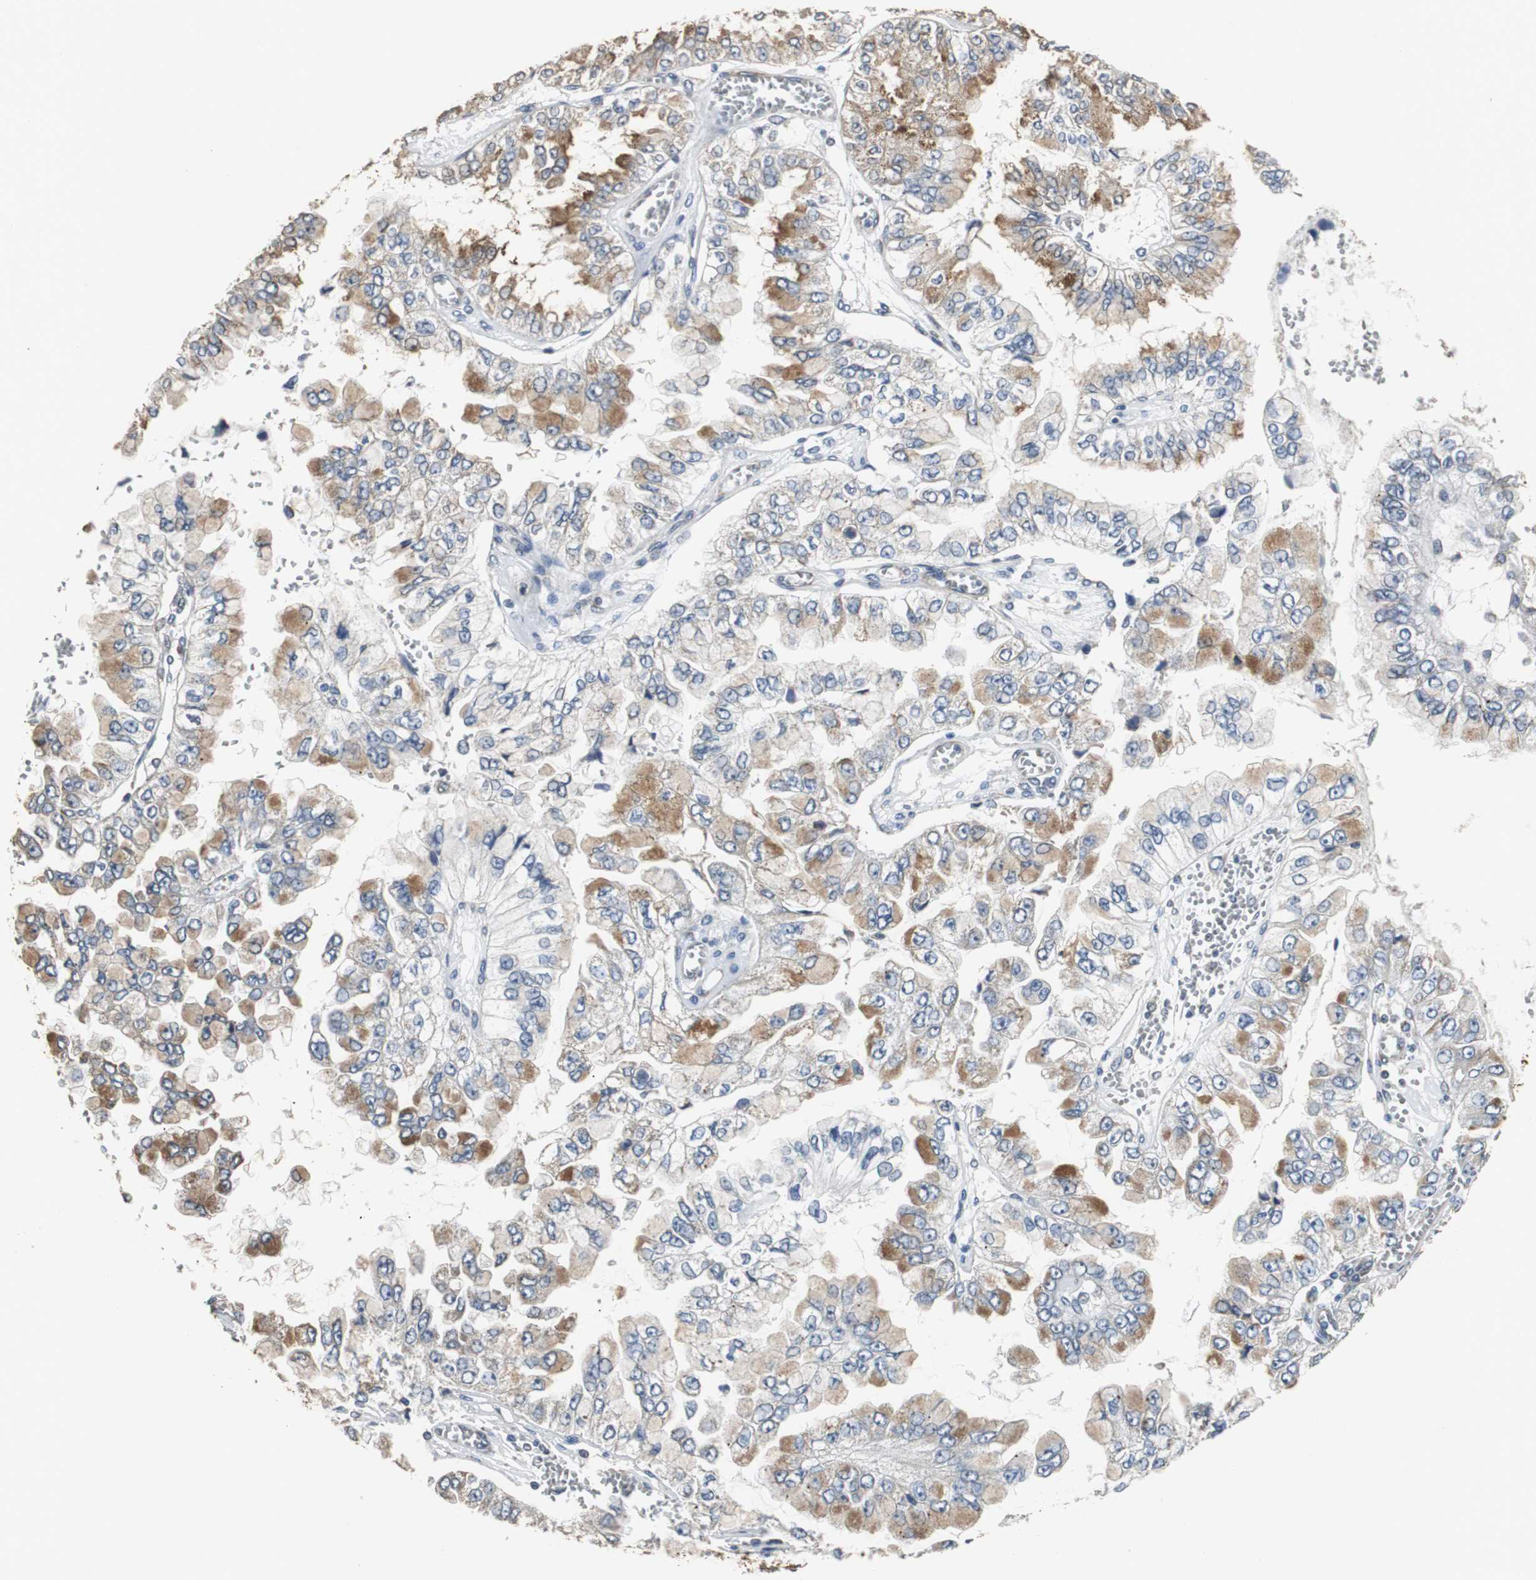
{"staining": {"intensity": "moderate", "quantity": "25%-75%", "location": "cytoplasmic/membranous"}, "tissue": "liver cancer", "cell_type": "Tumor cells", "image_type": "cancer", "snomed": [{"axis": "morphology", "description": "Cholangiocarcinoma"}, {"axis": "topography", "description": "Liver"}], "caption": "Immunohistochemical staining of human cholangiocarcinoma (liver) displays moderate cytoplasmic/membranous protein positivity in about 25%-75% of tumor cells.", "gene": "HMGCL", "patient": {"sex": "female", "age": 79}}